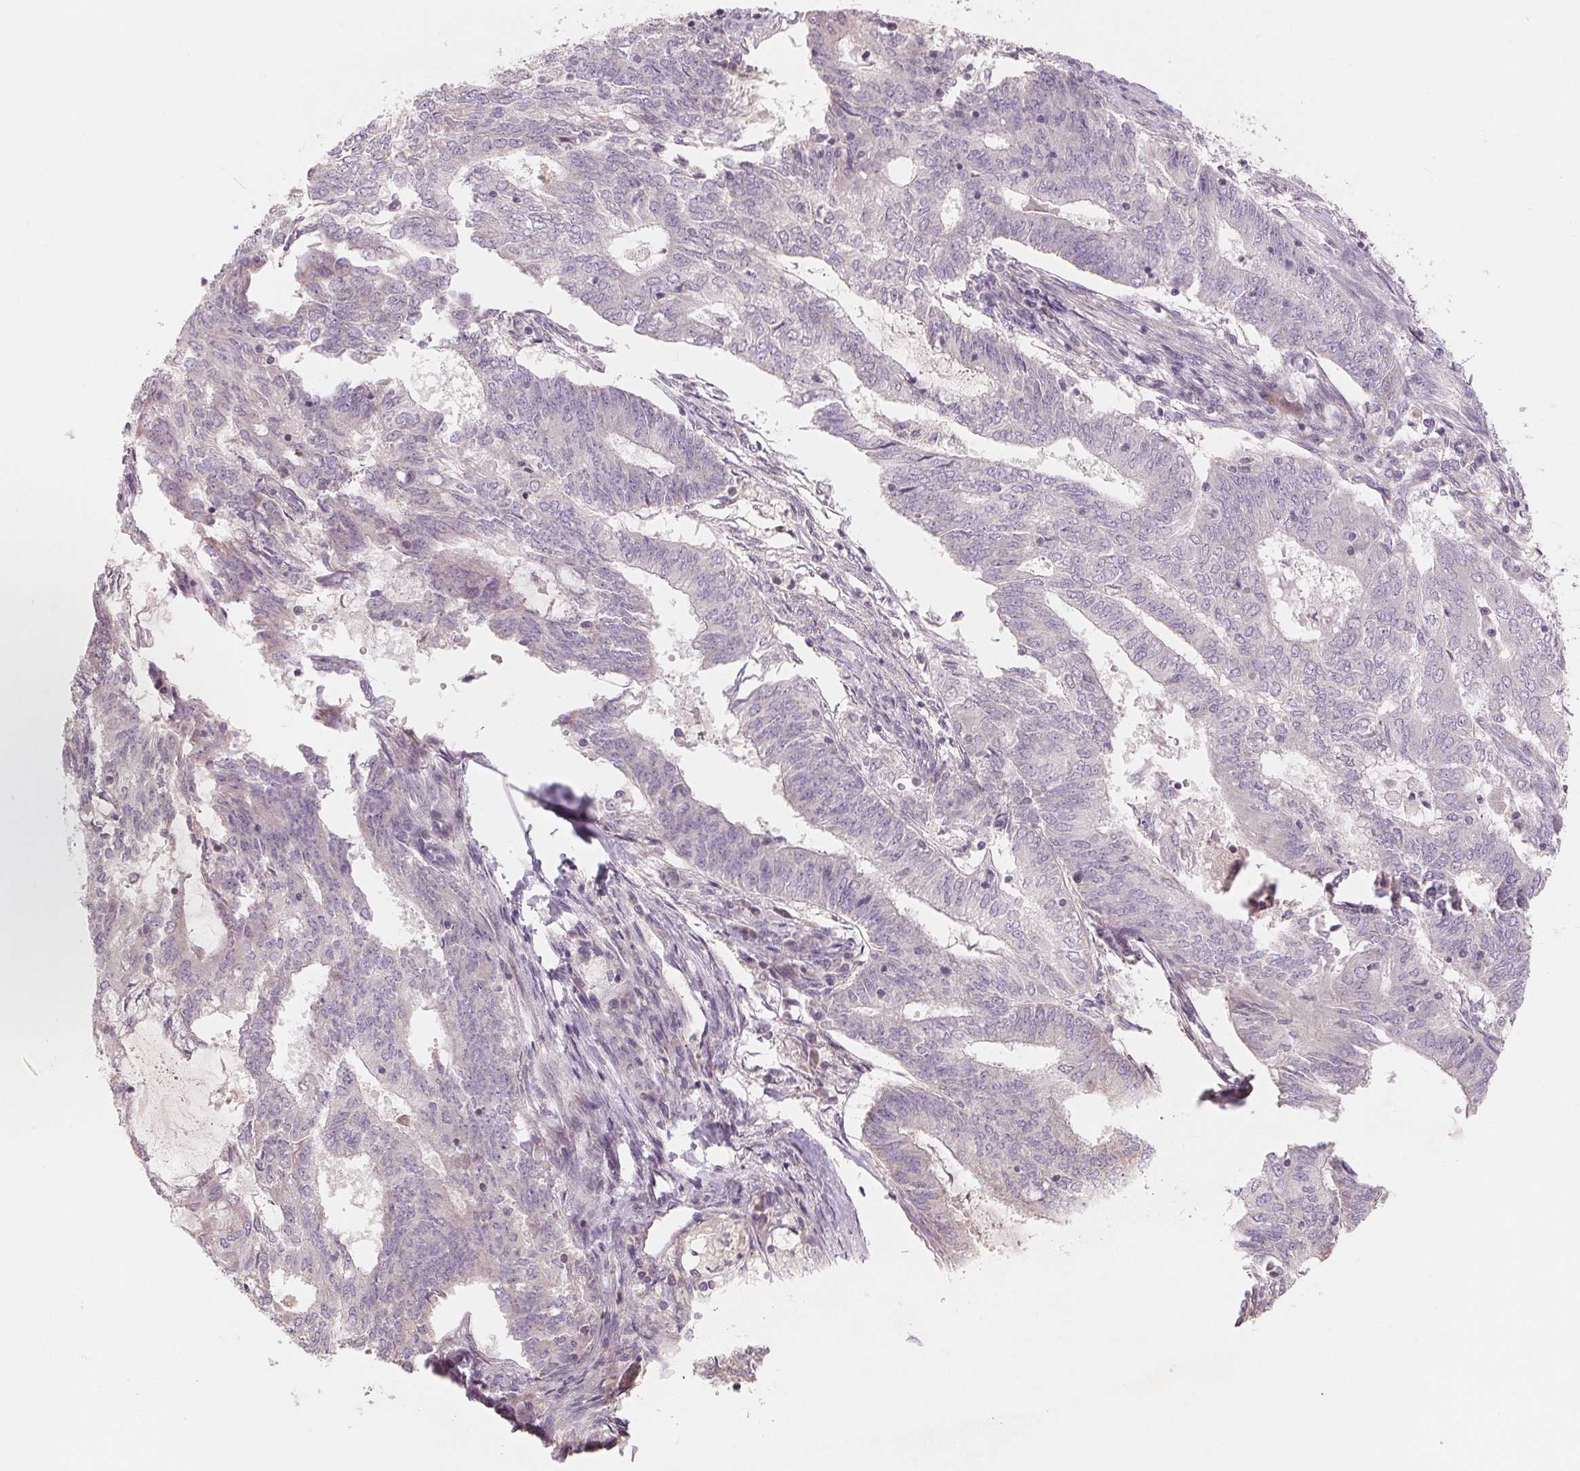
{"staining": {"intensity": "negative", "quantity": "none", "location": "none"}, "tissue": "endometrial cancer", "cell_type": "Tumor cells", "image_type": "cancer", "snomed": [{"axis": "morphology", "description": "Adenocarcinoma, NOS"}, {"axis": "topography", "description": "Endometrium"}], "caption": "There is no significant staining in tumor cells of endometrial cancer (adenocarcinoma).", "gene": "AQP8", "patient": {"sex": "female", "age": 62}}